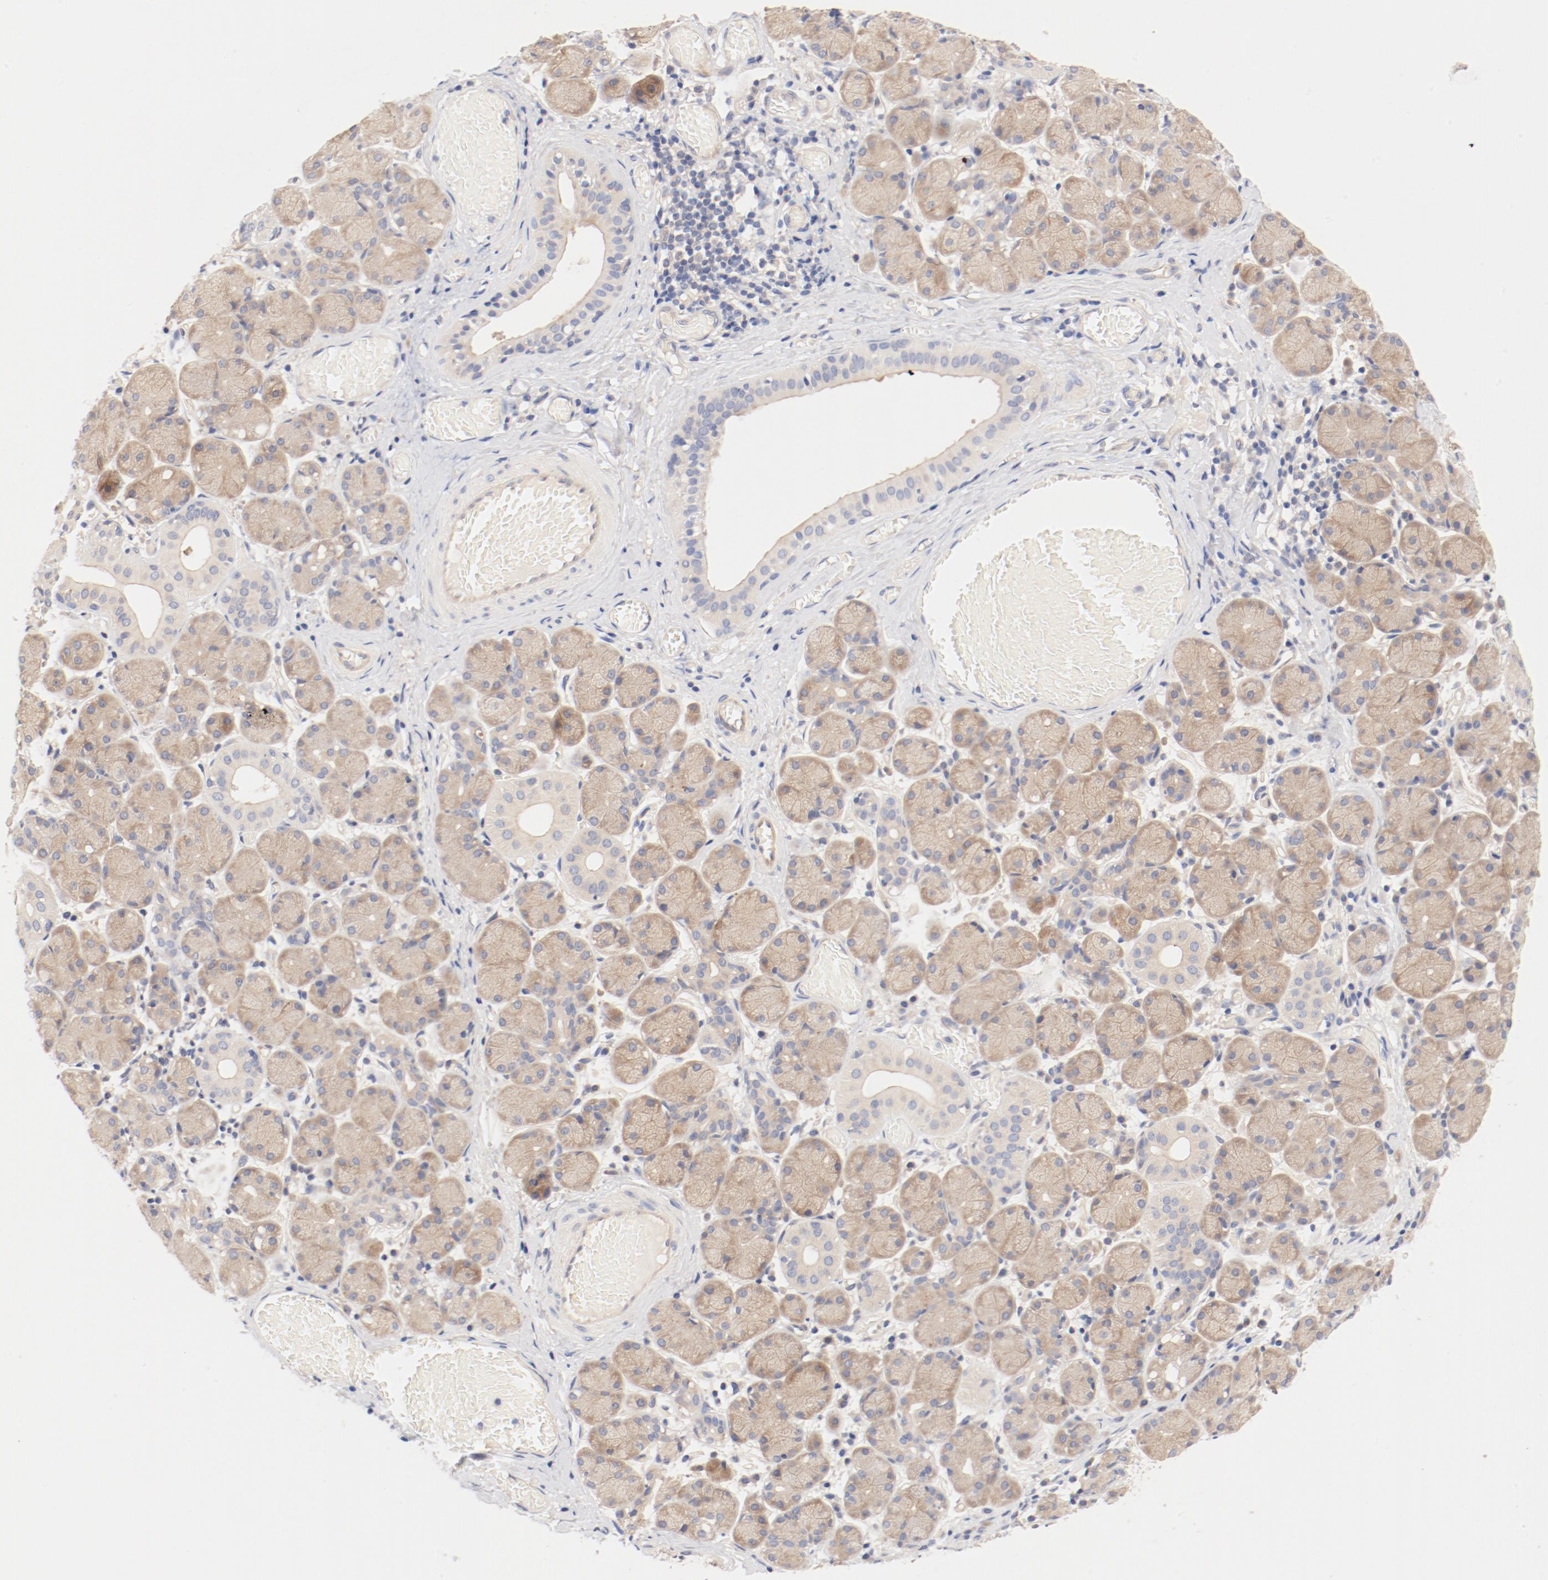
{"staining": {"intensity": "weak", "quantity": ">75%", "location": "cytoplasmic/membranous"}, "tissue": "salivary gland", "cell_type": "Glandular cells", "image_type": "normal", "snomed": [{"axis": "morphology", "description": "Normal tissue, NOS"}, {"axis": "topography", "description": "Salivary gland"}], "caption": "DAB (3,3'-diaminobenzidine) immunohistochemical staining of unremarkable human salivary gland shows weak cytoplasmic/membranous protein positivity in approximately >75% of glandular cells. Using DAB (3,3'-diaminobenzidine) (brown) and hematoxylin (blue) stains, captured at high magnification using brightfield microscopy.", "gene": "DYNC1H1", "patient": {"sex": "female", "age": 24}}